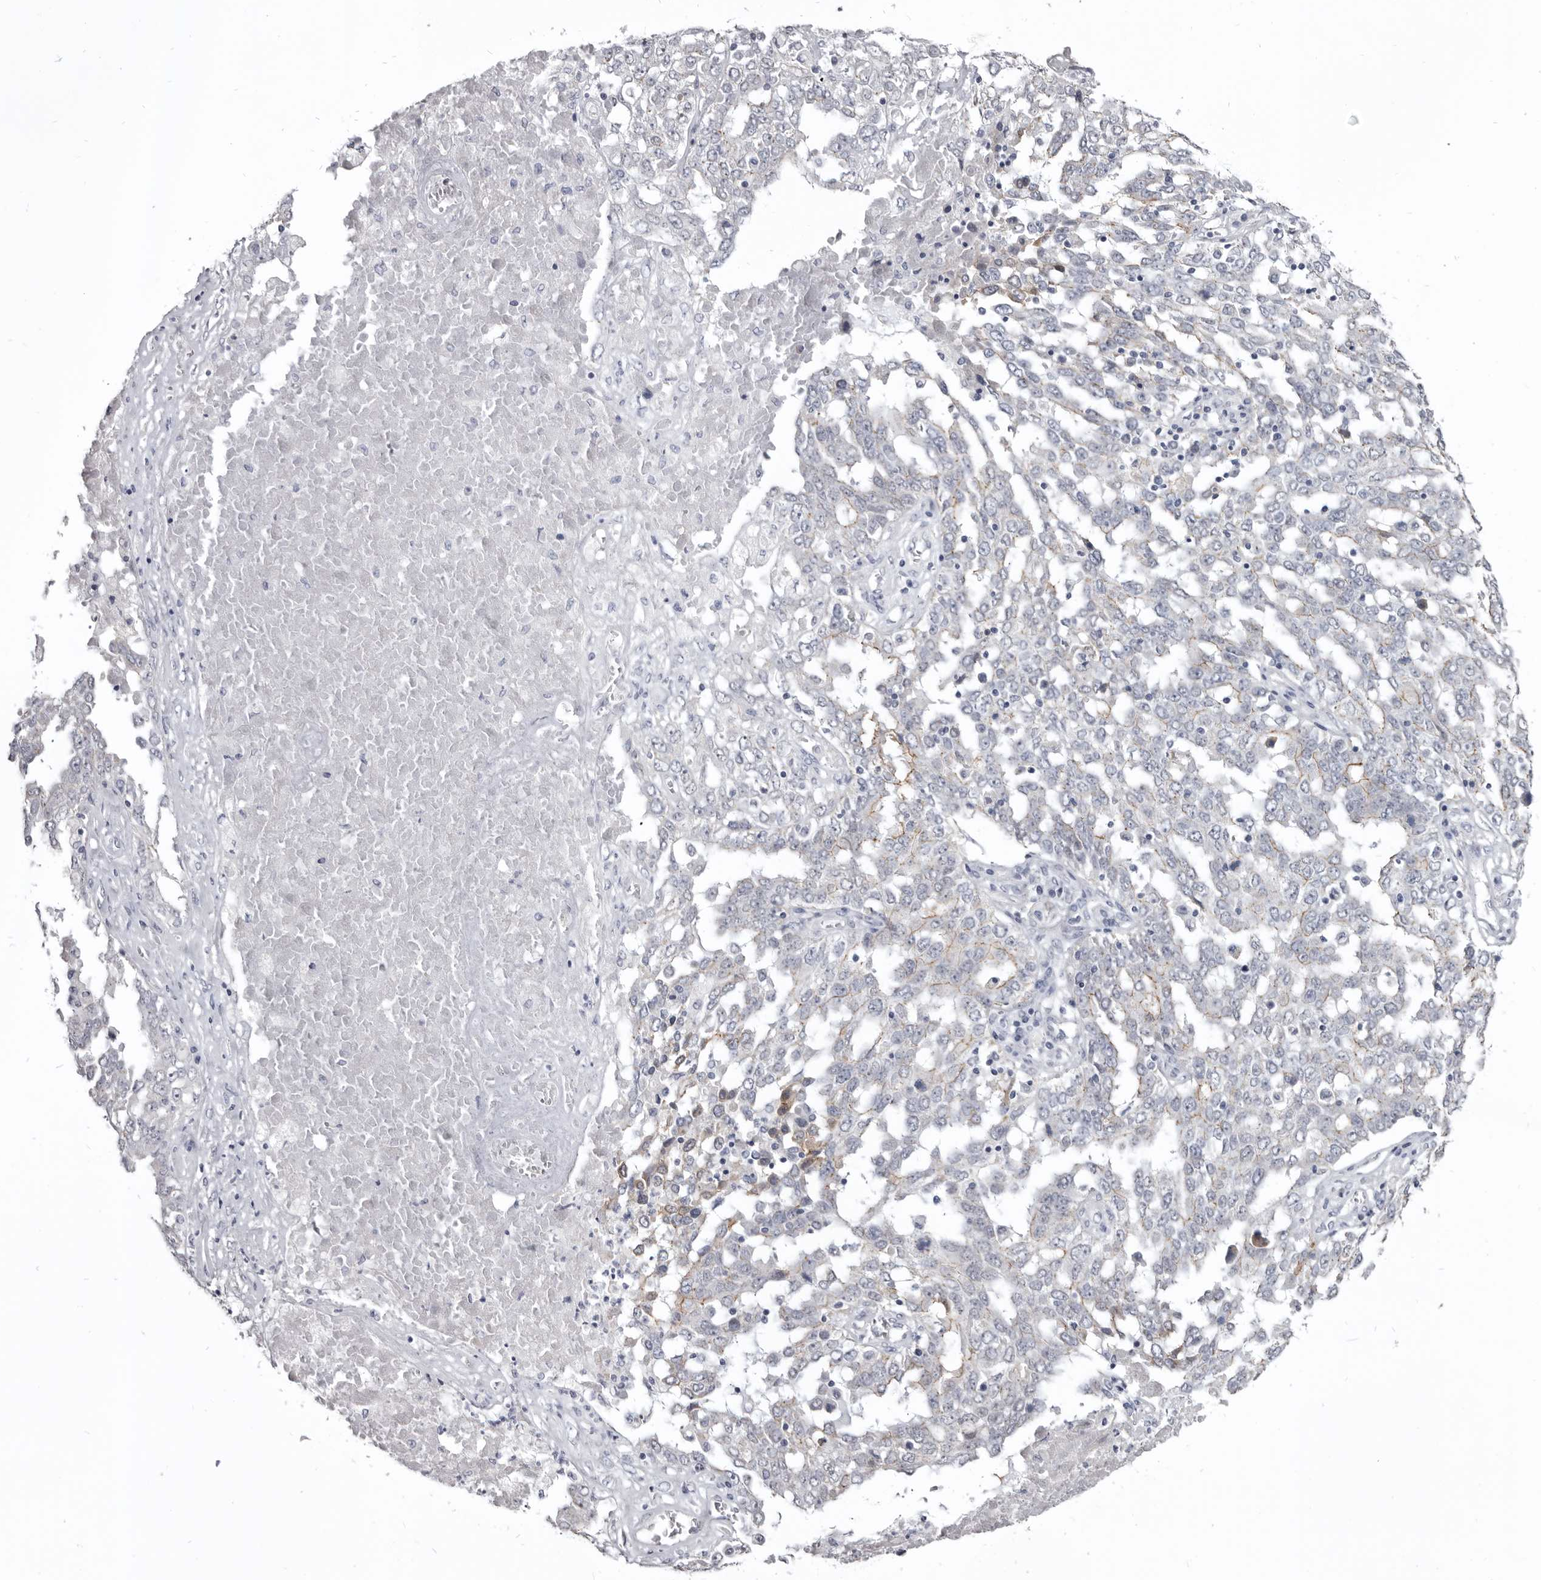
{"staining": {"intensity": "moderate", "quantity": "<25%", "location": "cytoplasmic/membranous"}, "tissue": "ovarian cancer", "cell_type": "Tumor cells", "image_type": "cancer", "snomed": [{"axis": "morphology", "description": "Carcinoma, endometroid"}, {"axis": "topography", "description": "Ovary"}], "caption": "A brown stain highlights moderate cytoplasmic/membranous positivity of a protein in human ovarian cancer tumor cells.", "gene": "CGN", "patient": {"sex": "female", "age": 62}}